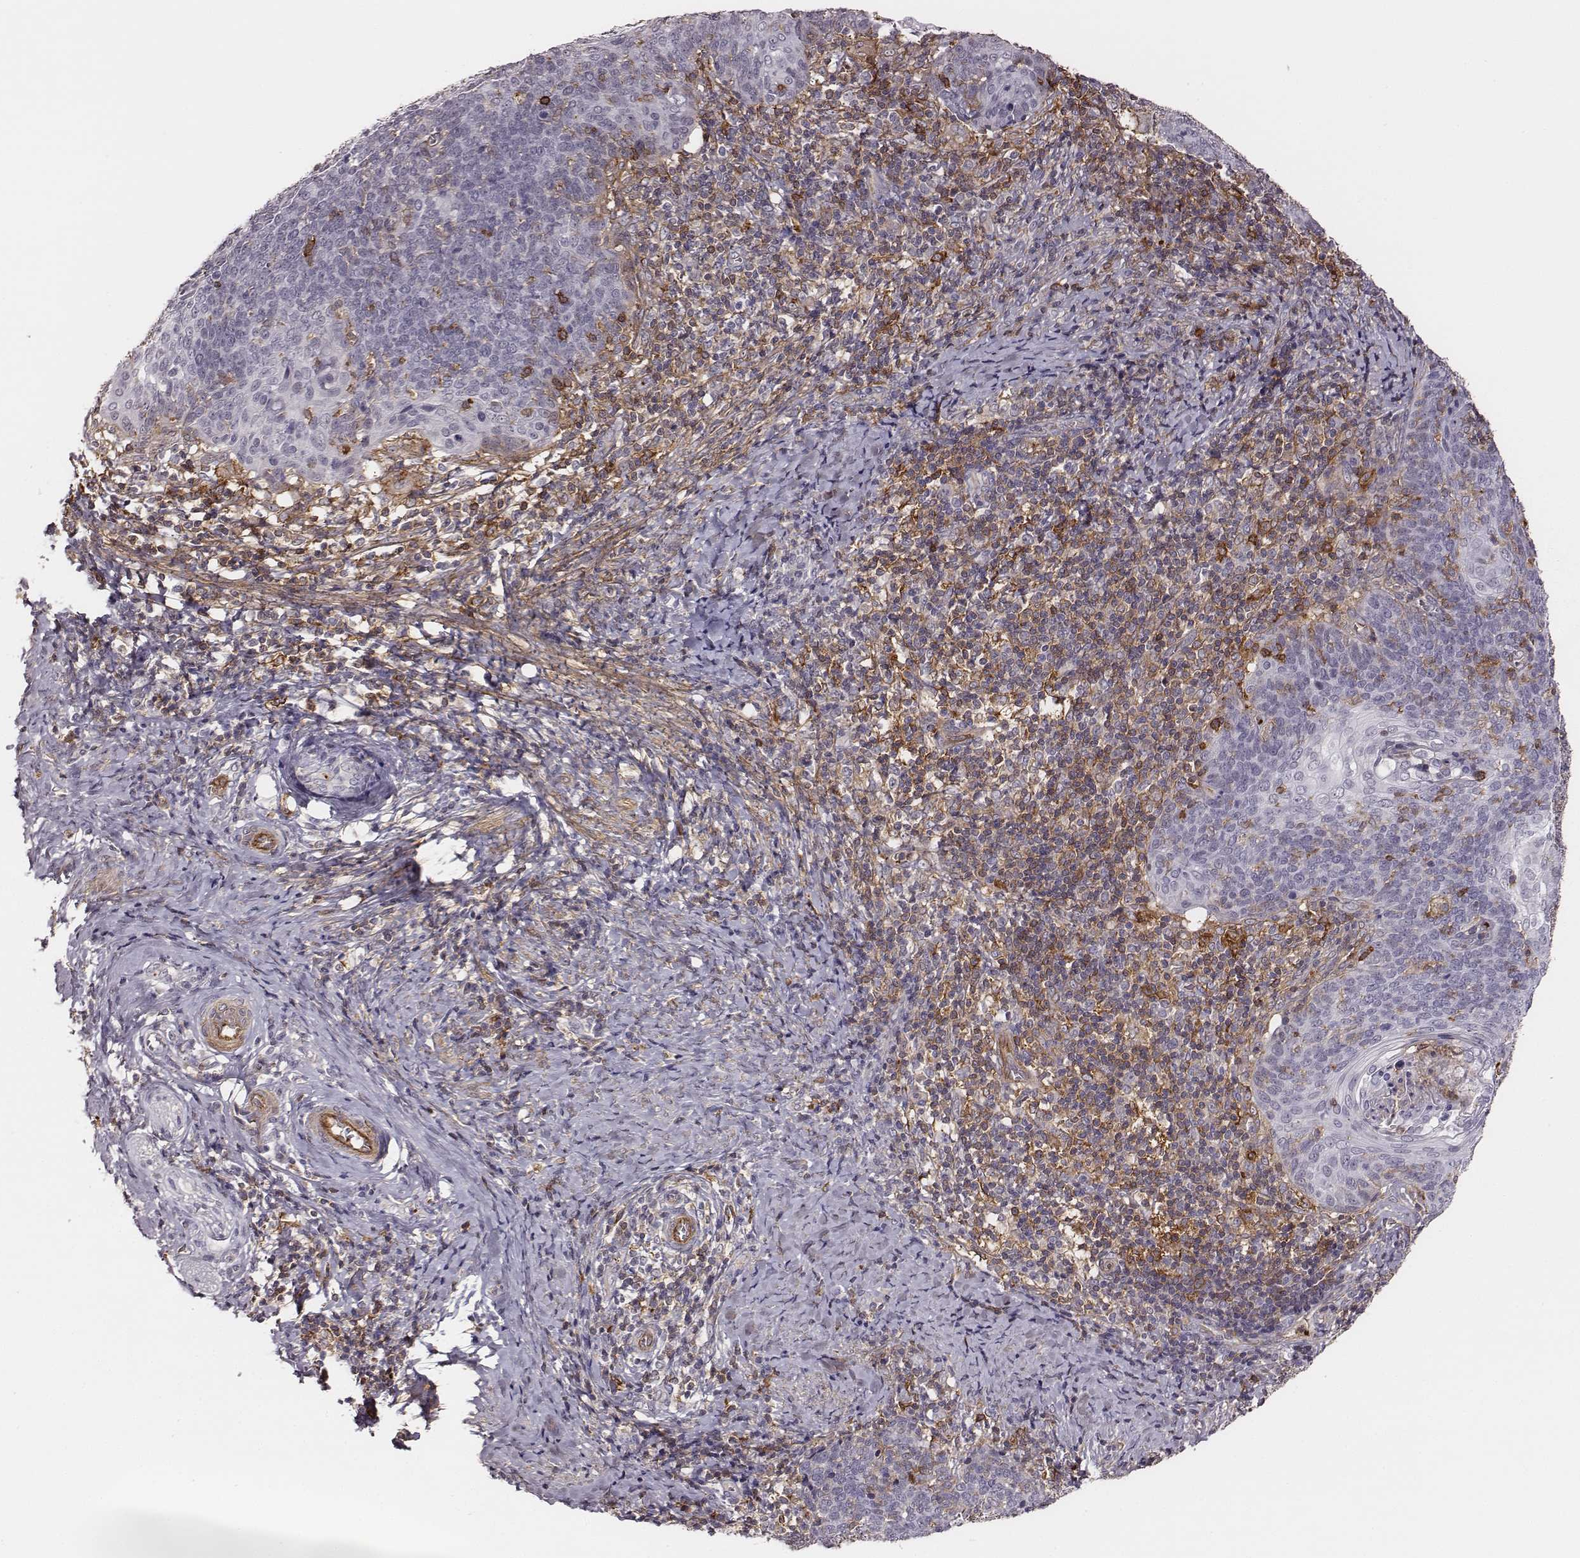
{"staining": {"intensity": "negative", "quantity": "none", "location": "none"}, "tissue": "cervical cancer", "cell_type": "Tumor cells", "image_type": "cancer", "snomed": [{"axis": "morphology", "description": "Normal tissue, NOS"}, {"axis": "morphology", "description": "Squamous cell carcinoma, NOS"}, {"axis": "topography", "description": "Cervix"}], "caption": "Human cervical cancer (squamous cell carcinoma) stained for a protein using immunohistochemistry shows no staining in tumor cells.", "gene": "ZYX", "patient": {"sex": "female", "age": 39}}